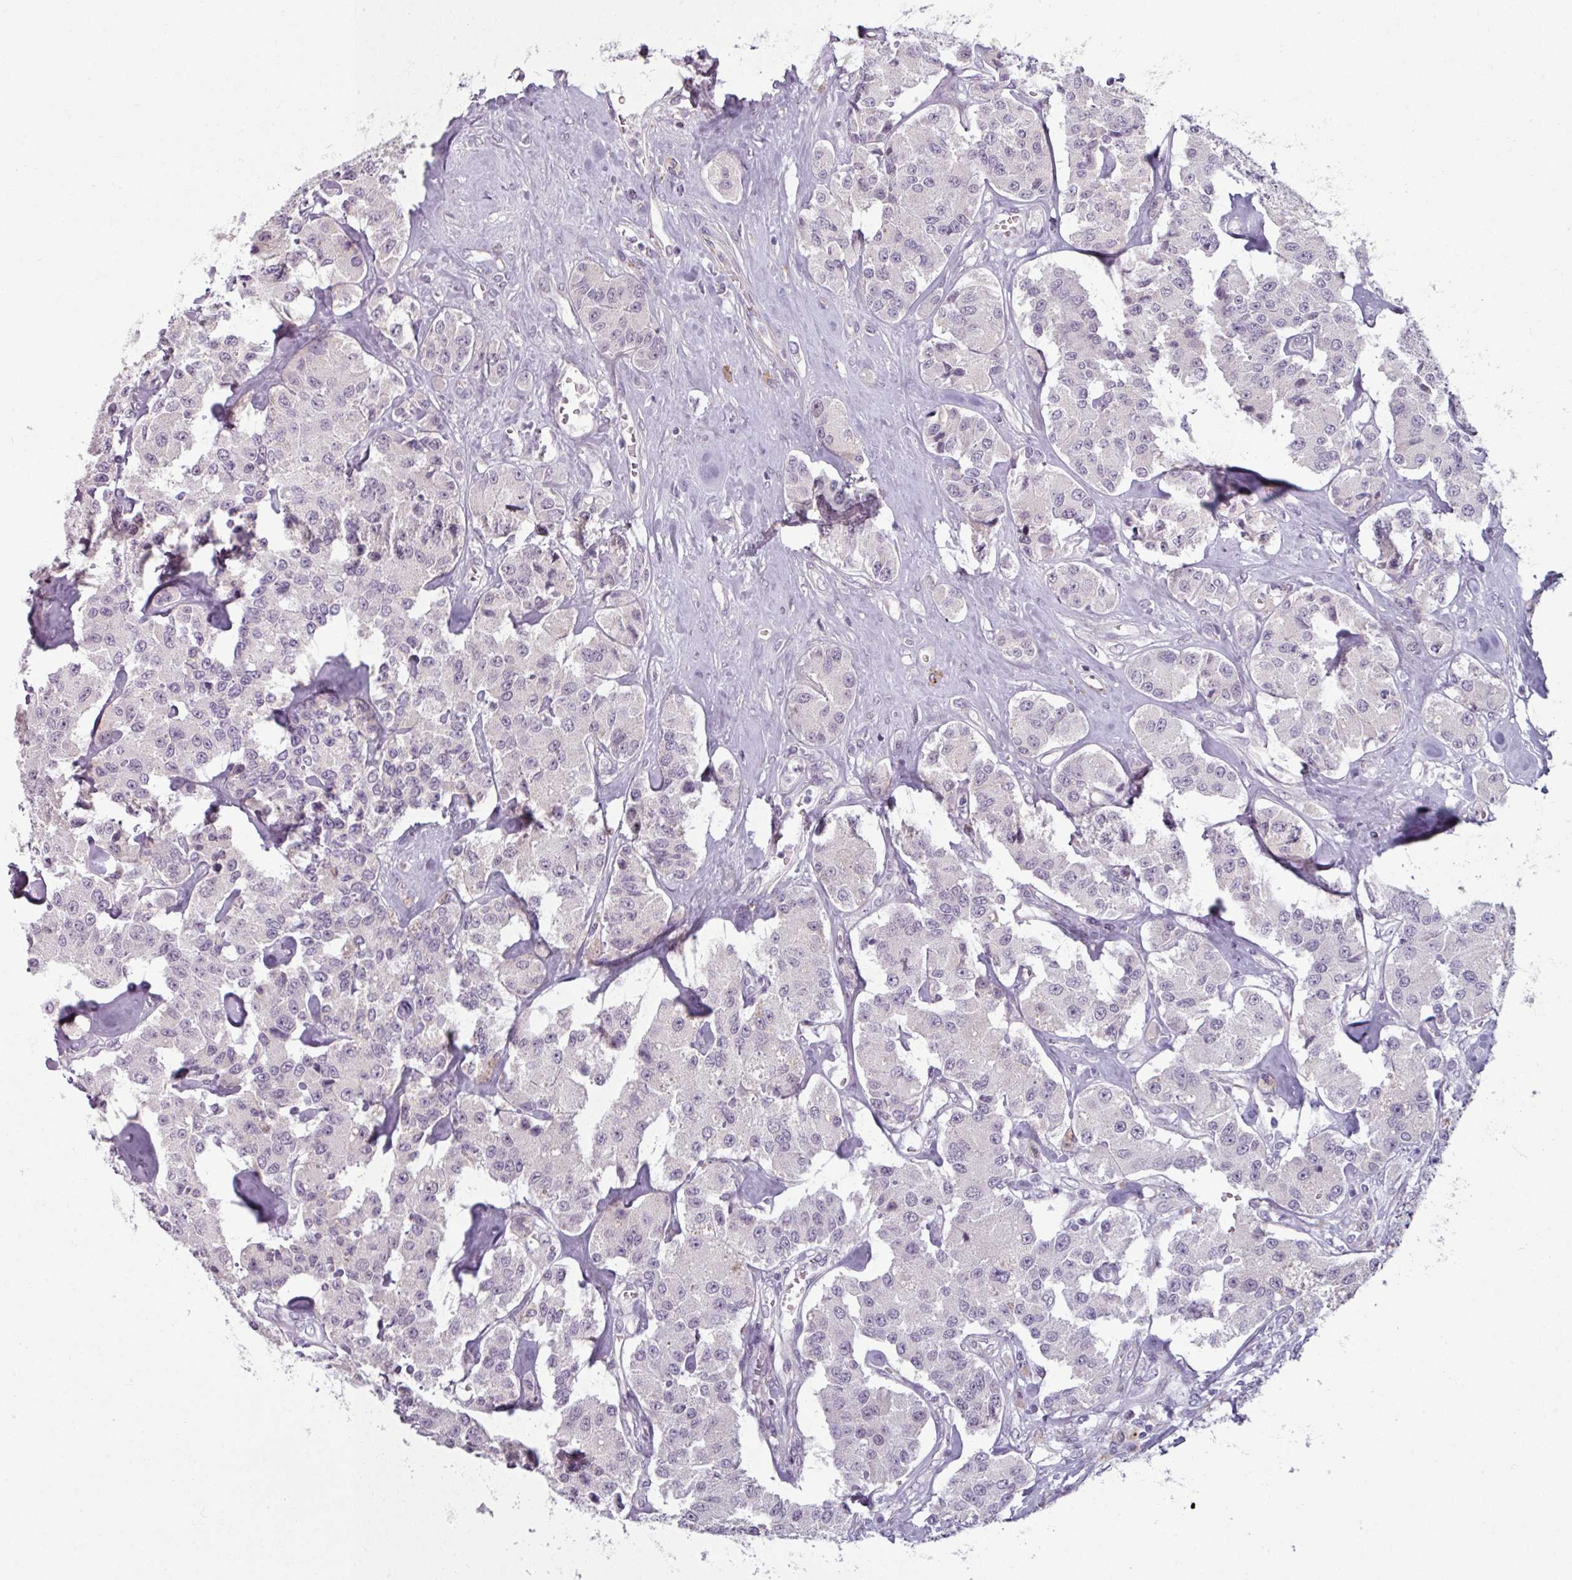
{"staining": {"intensity": "negative", "quantity": "none", "location": "none"}, "tissue": "carcinoid", "cell_type": "Tumor cells", "image_type": "cancer", "snomed": [{"axis": "morphology", "description": "Carcinoid, malignant, NOS"}, {"axis": "topography", "description": "Pancreas"}], "caption": "Carcinoid was stained to show a protein in brown. There is no significant positivity in tumor cells. Brightfield microscopy of IHC stained with DAB (brown) and hematoxylin (blue), captured at high magnification.", "gene": "UVSSA", "patient": {"sex": "male", "age": 41}}